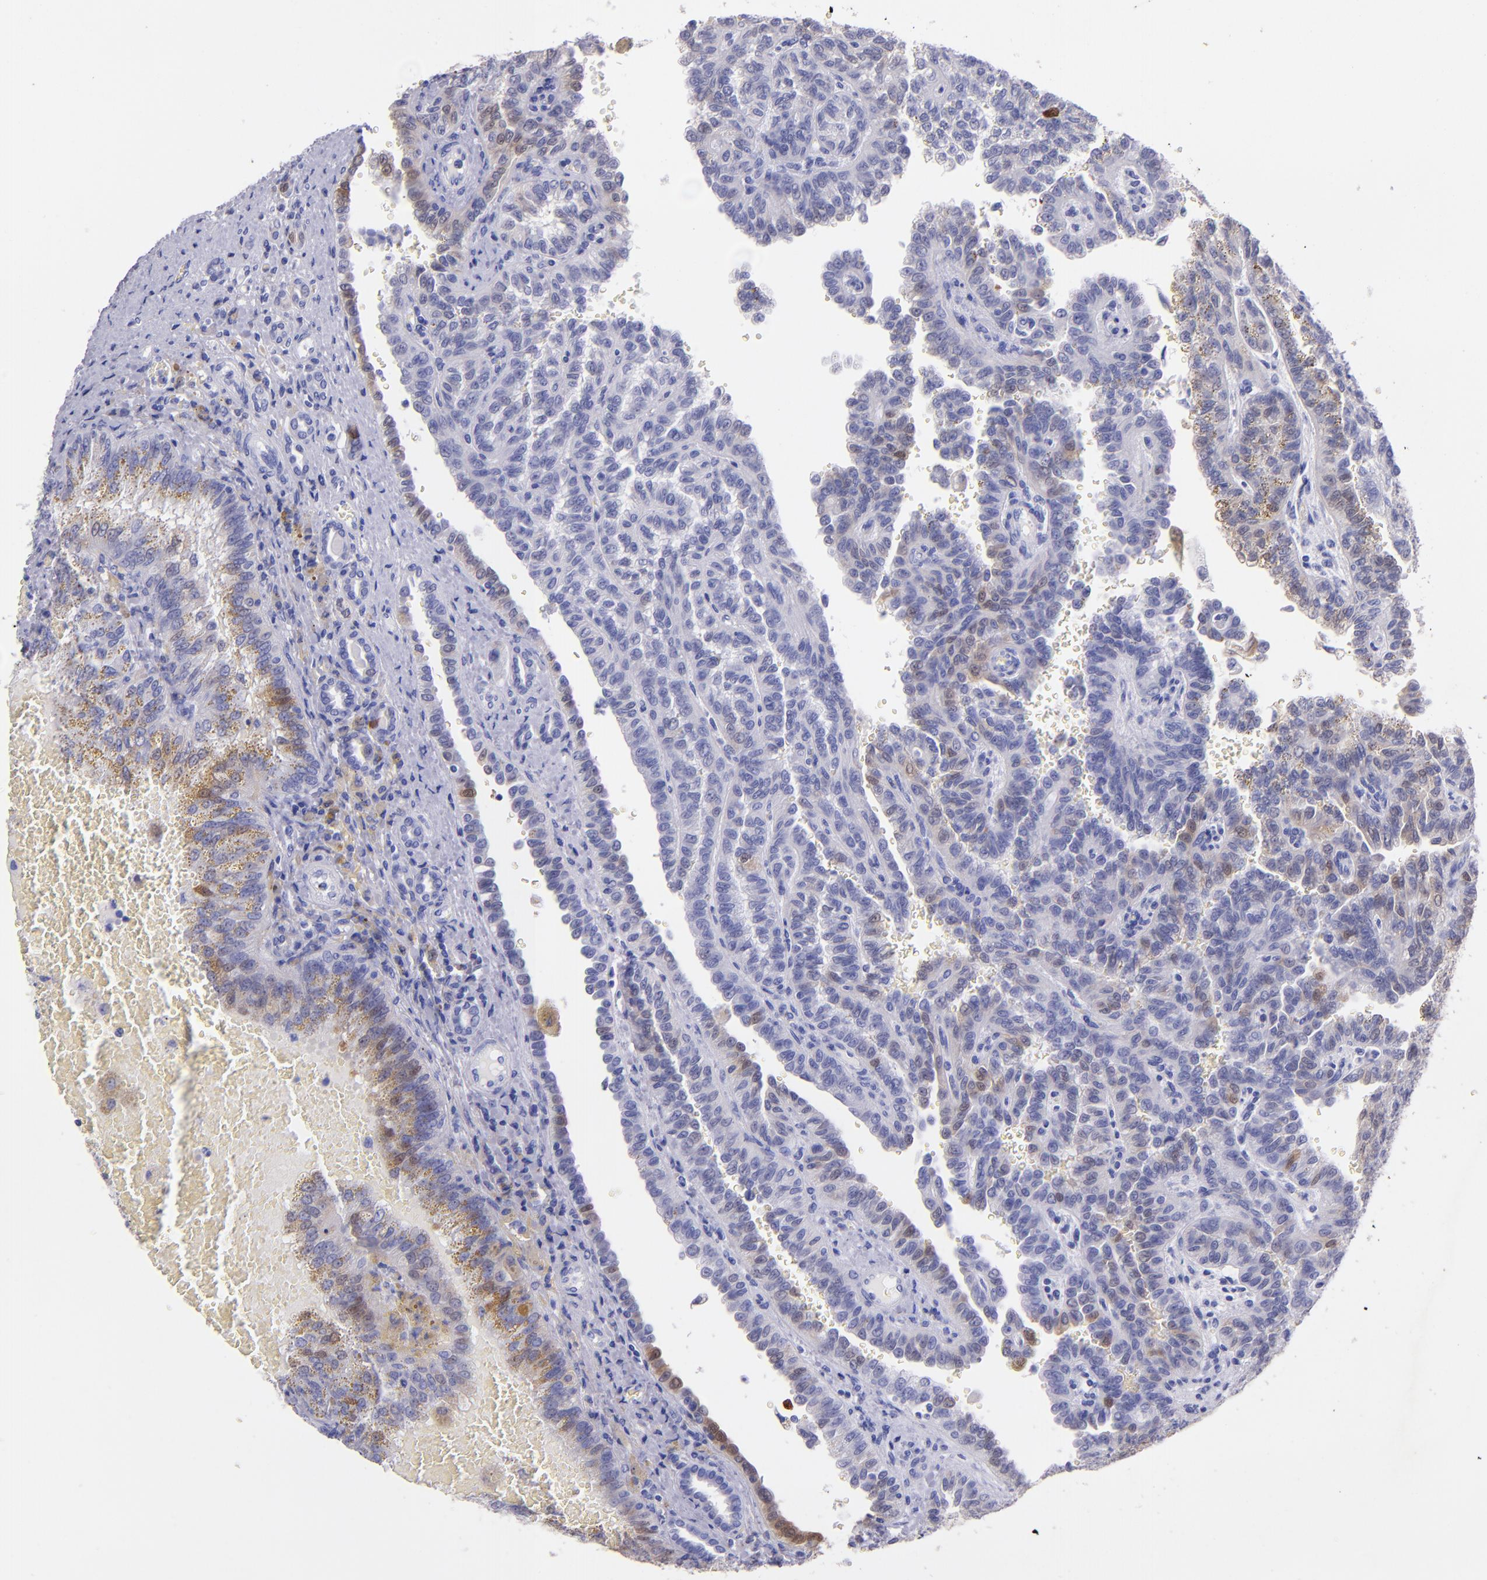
{"staining": {"intensity": "weak", "quantity": "<25%", "location": "cytoplasmic/membranous"}, "tissue": "renal cancer", "cell_type": "Tumor cells", "image_type": "cancer", "snomed": [{"axis": "morphology", "description": "Inflammation, NOS"}, {"axis": "morphology", "description": "Adenocarcinoma, NOS"}, {"axis": "topography", "description": "Kidney"}], "caption": "IHC image of human adenocarcinoma (renal) stained for a protein (brown), which displays no staining in tumor cells.", "gene": "UCHL1", "patient": {"sex": "male", "age": 68}}